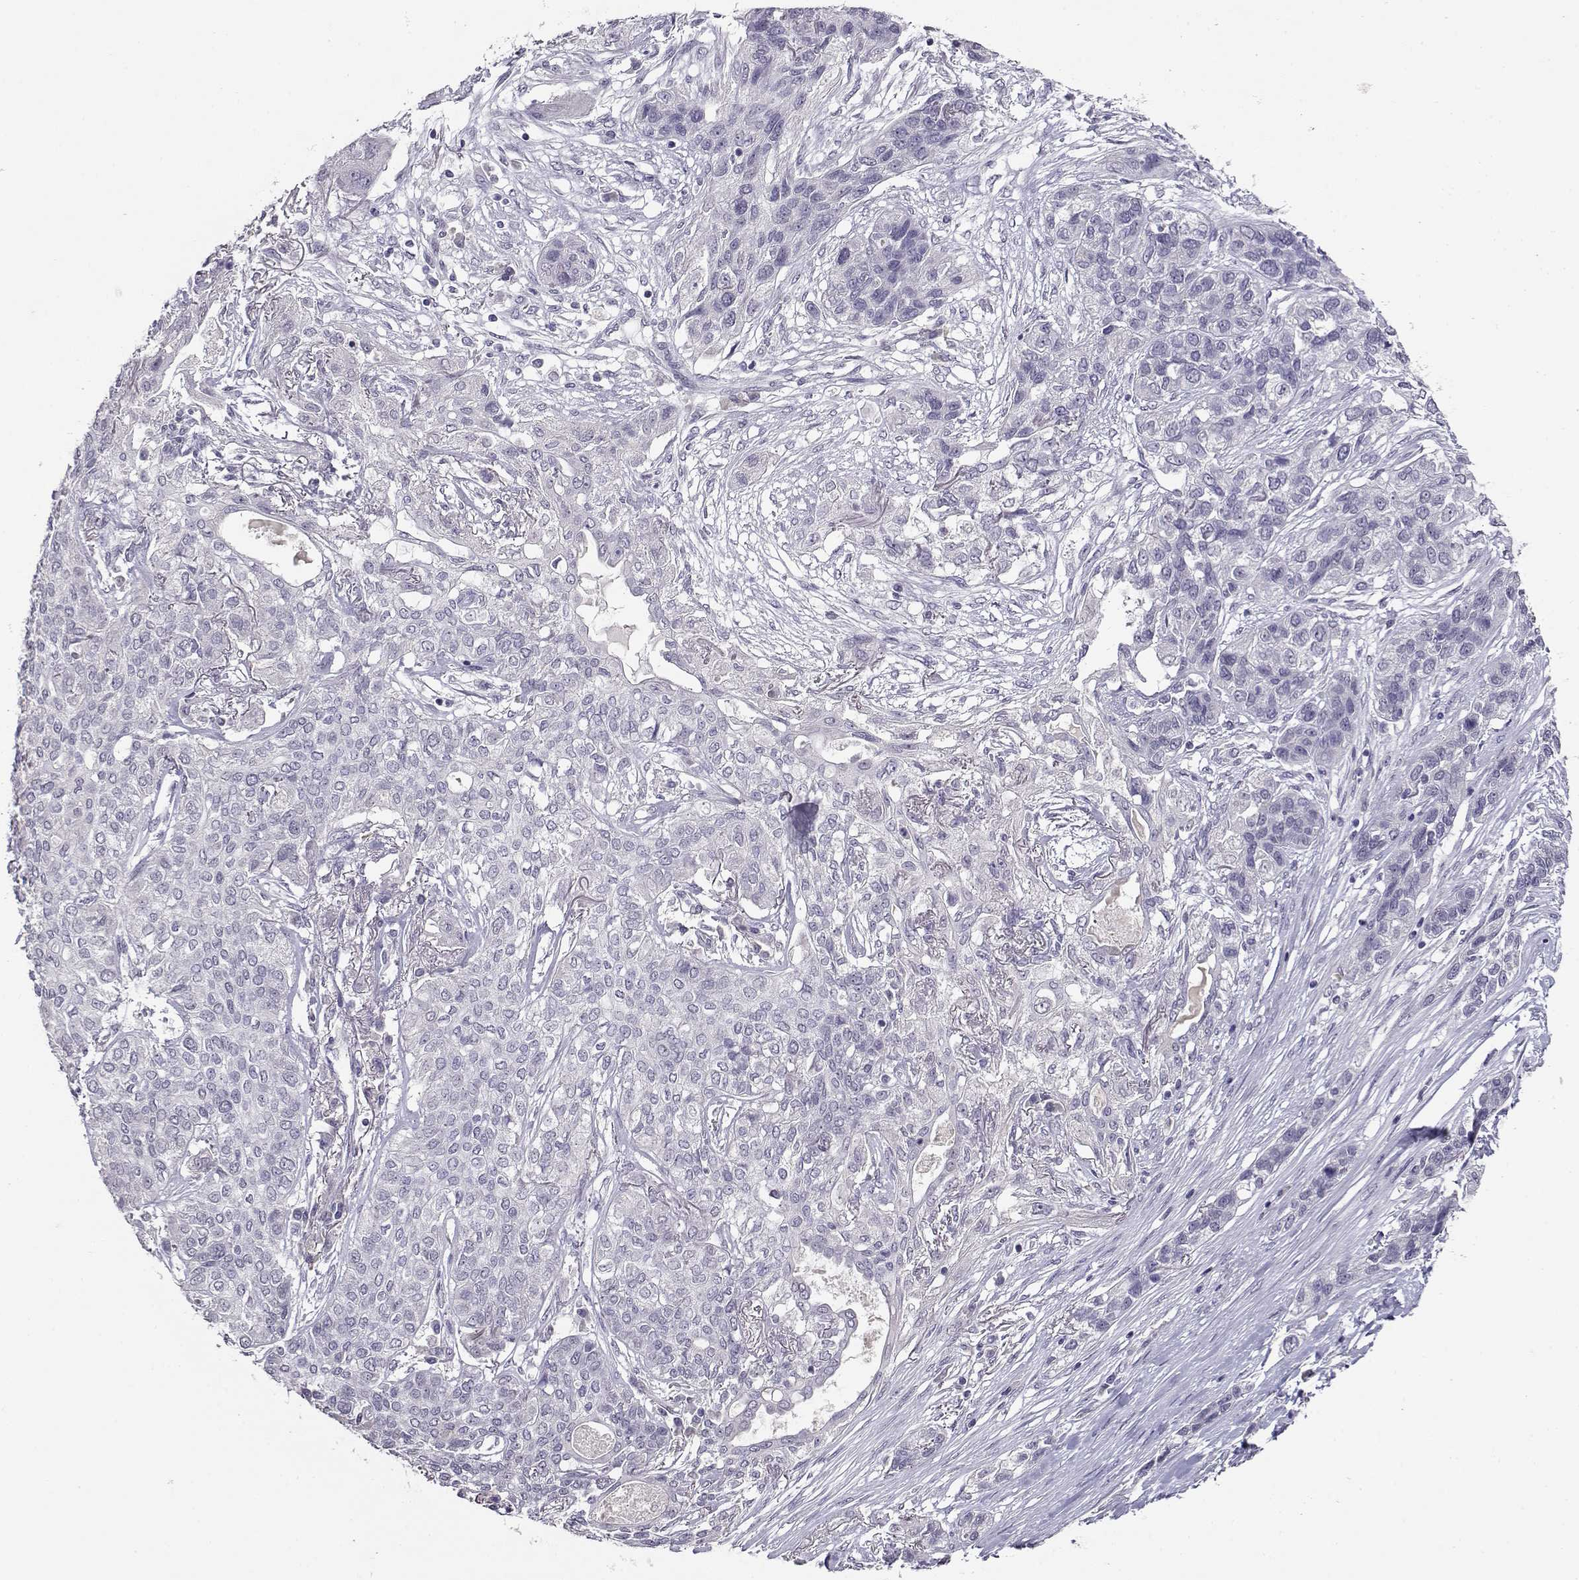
{"staining": {"intensity": "negative", "quantity": "none", "location": "none"}, "tissue": "lung cancer", "cell_type": "Tumor cells", "image_type": "cancer", "snomed": [{"axis": "morphology", "description": "Squamous cell carcinoma, NOS"}, {"axis": "topography", "description": "Lung"}], "caption": "DAB (3,3'-diaminobenzidine) immunohistochemical staining of squamous cell carcinoma (lung) displays no significant positivity in tumor cells.", "gene": "RHOXF2", "patient": {"sex": "female", "age": 70}}